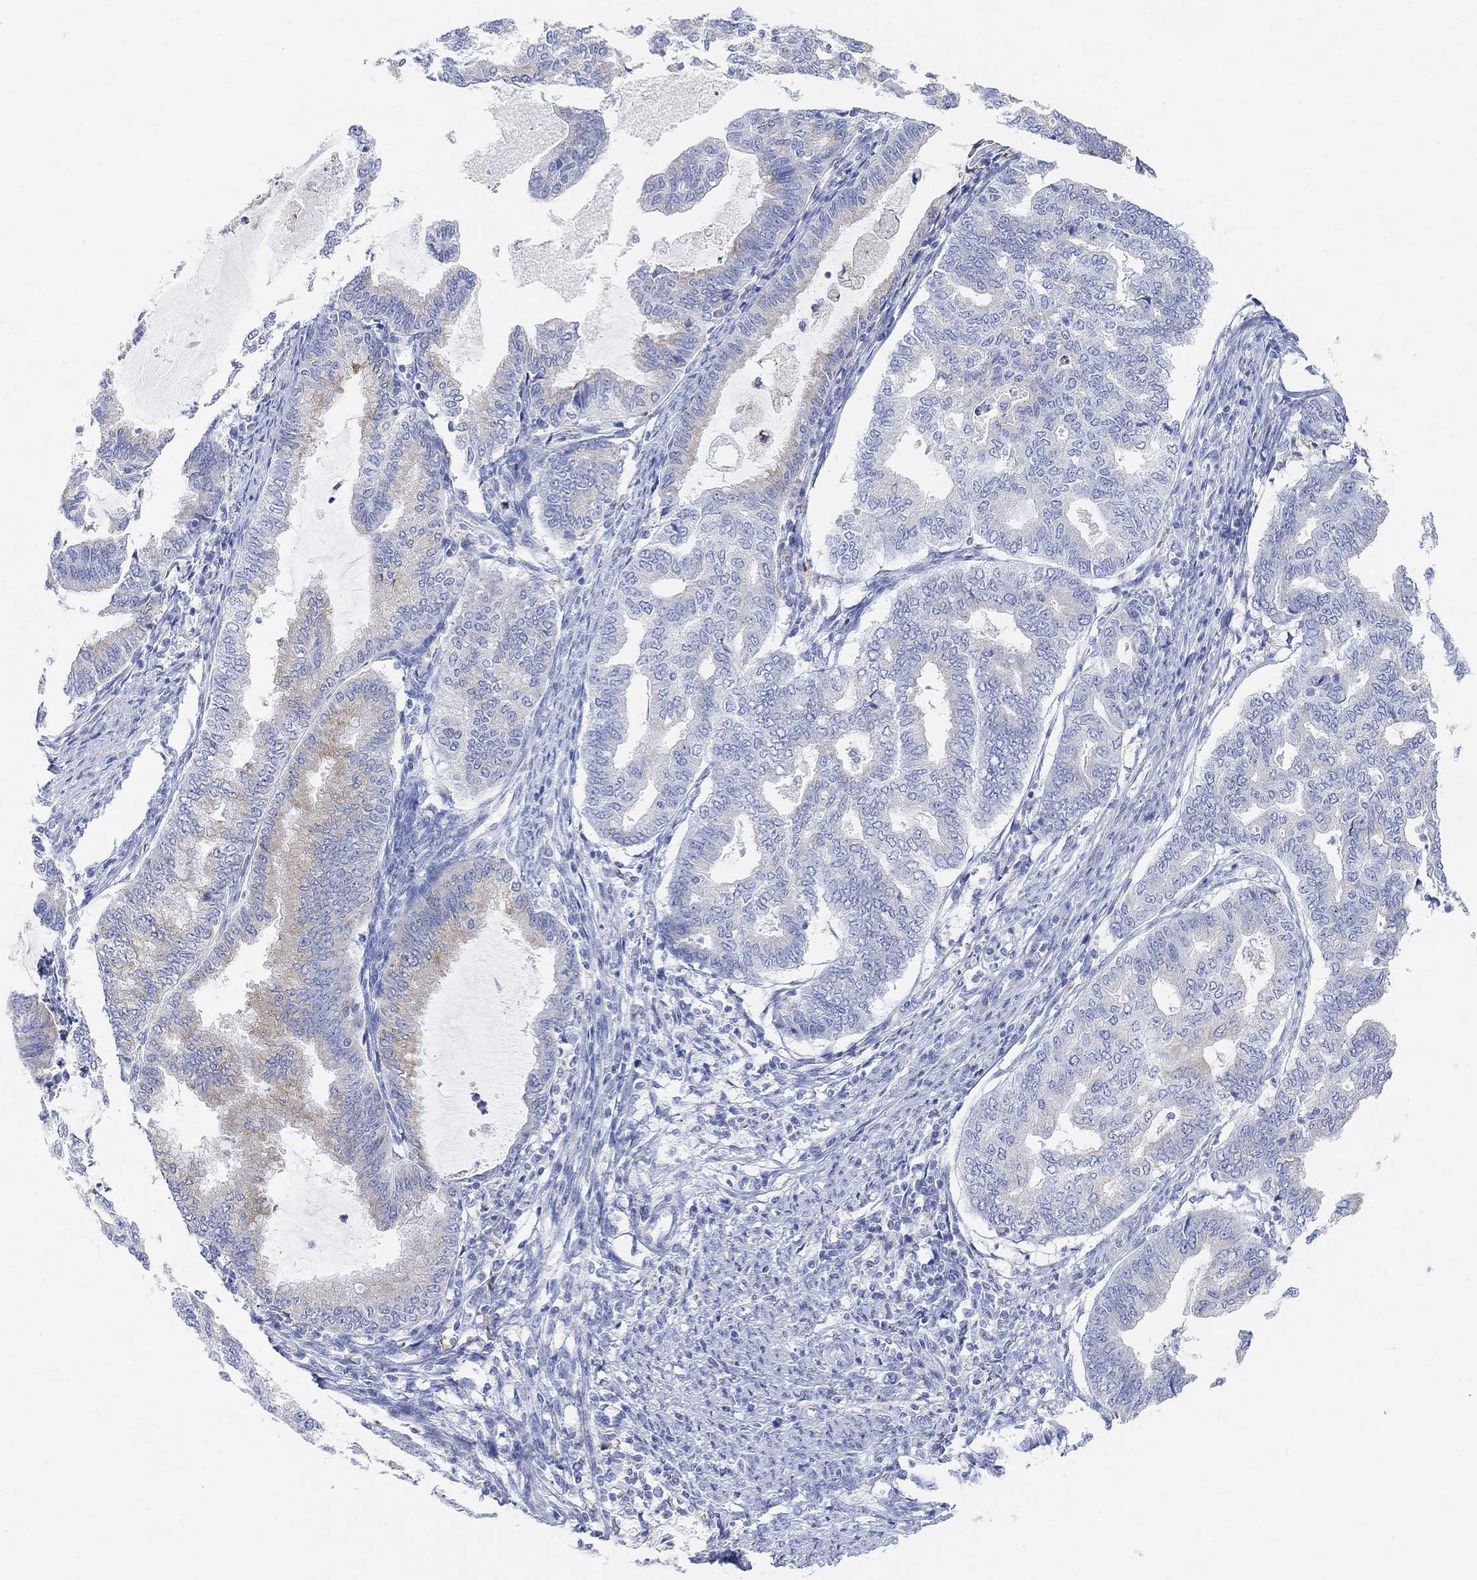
{"staining": {"intensity": "weak", "quantity": "<25%", "location": "cytoplasmic/membranous"}, "tissue": "endometrial cancer", "cell_type": "Tumor cells", "image_type": "cancer", "snomed": [{"axis": "morphology", "description": "Adenocarcinoma, NOS"}, {"axis": "topography", "description": "Endometrium"}], "caption": "Adenocarcinoma (endometrial) stained for a protein using IHC shows no expression tumor cells.", "gene": "RETNLB", "patient": {"sex": "female", "age": 79}}